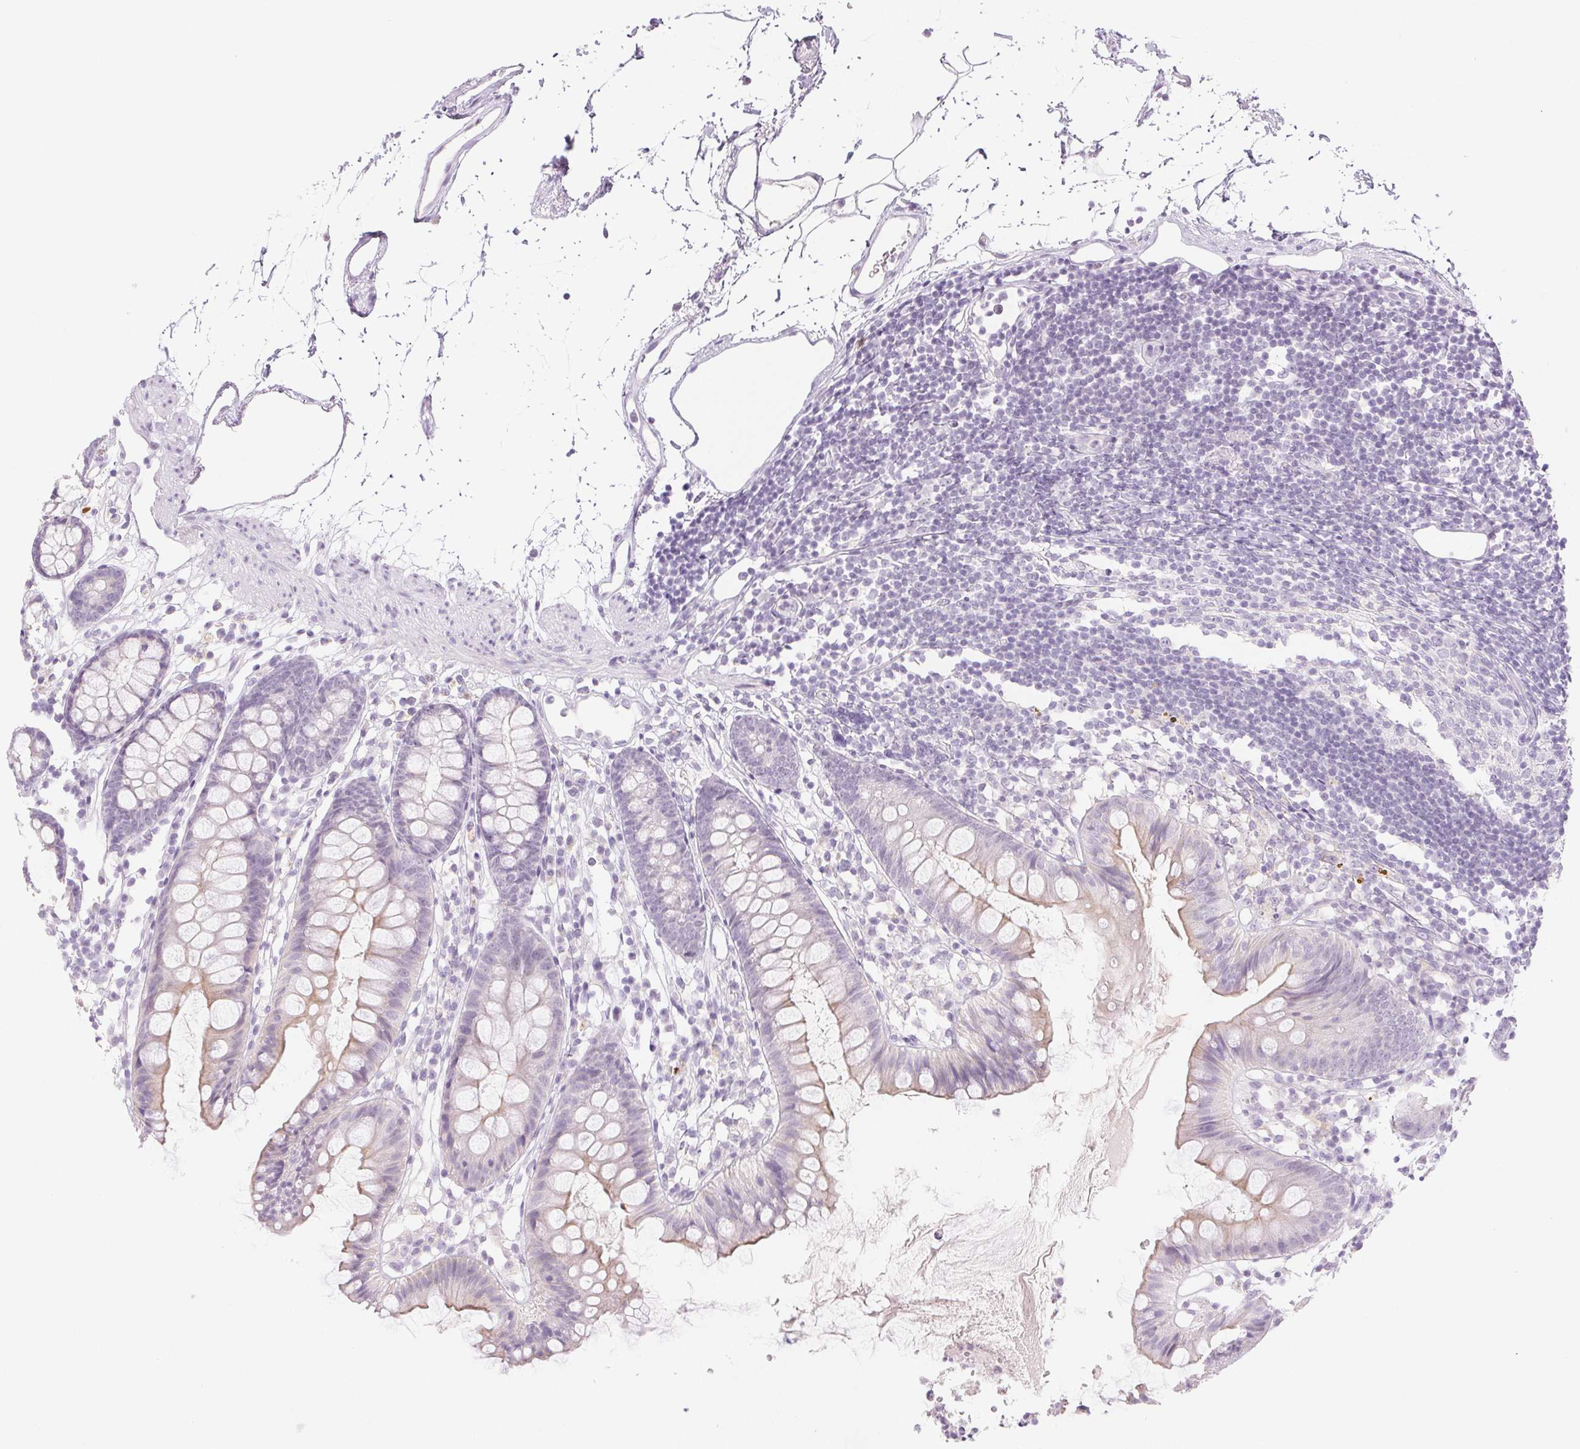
{"staining": {"intensity": "negative", "quantity": "none", "location": "none"}, "tissue": "colon", "cell_type": "Endothelial cells", "image_type": "normal", "snomed": [{"axis": "morphology", "description": "Normal tissue, NOS"}, {"axis": "topography", "description": "Colon"}], "caption": "This histopathology image is of unremarkable colon stained with immunohistochemistry to label a protein in brown with the nuclei are counter-stained blue. There is no staining in endothelial cells. (DAB immunohistochemistry with hematoxylin counter stain).", "gene": "PI3", "patient": {"sex": "female", "age": 84}}